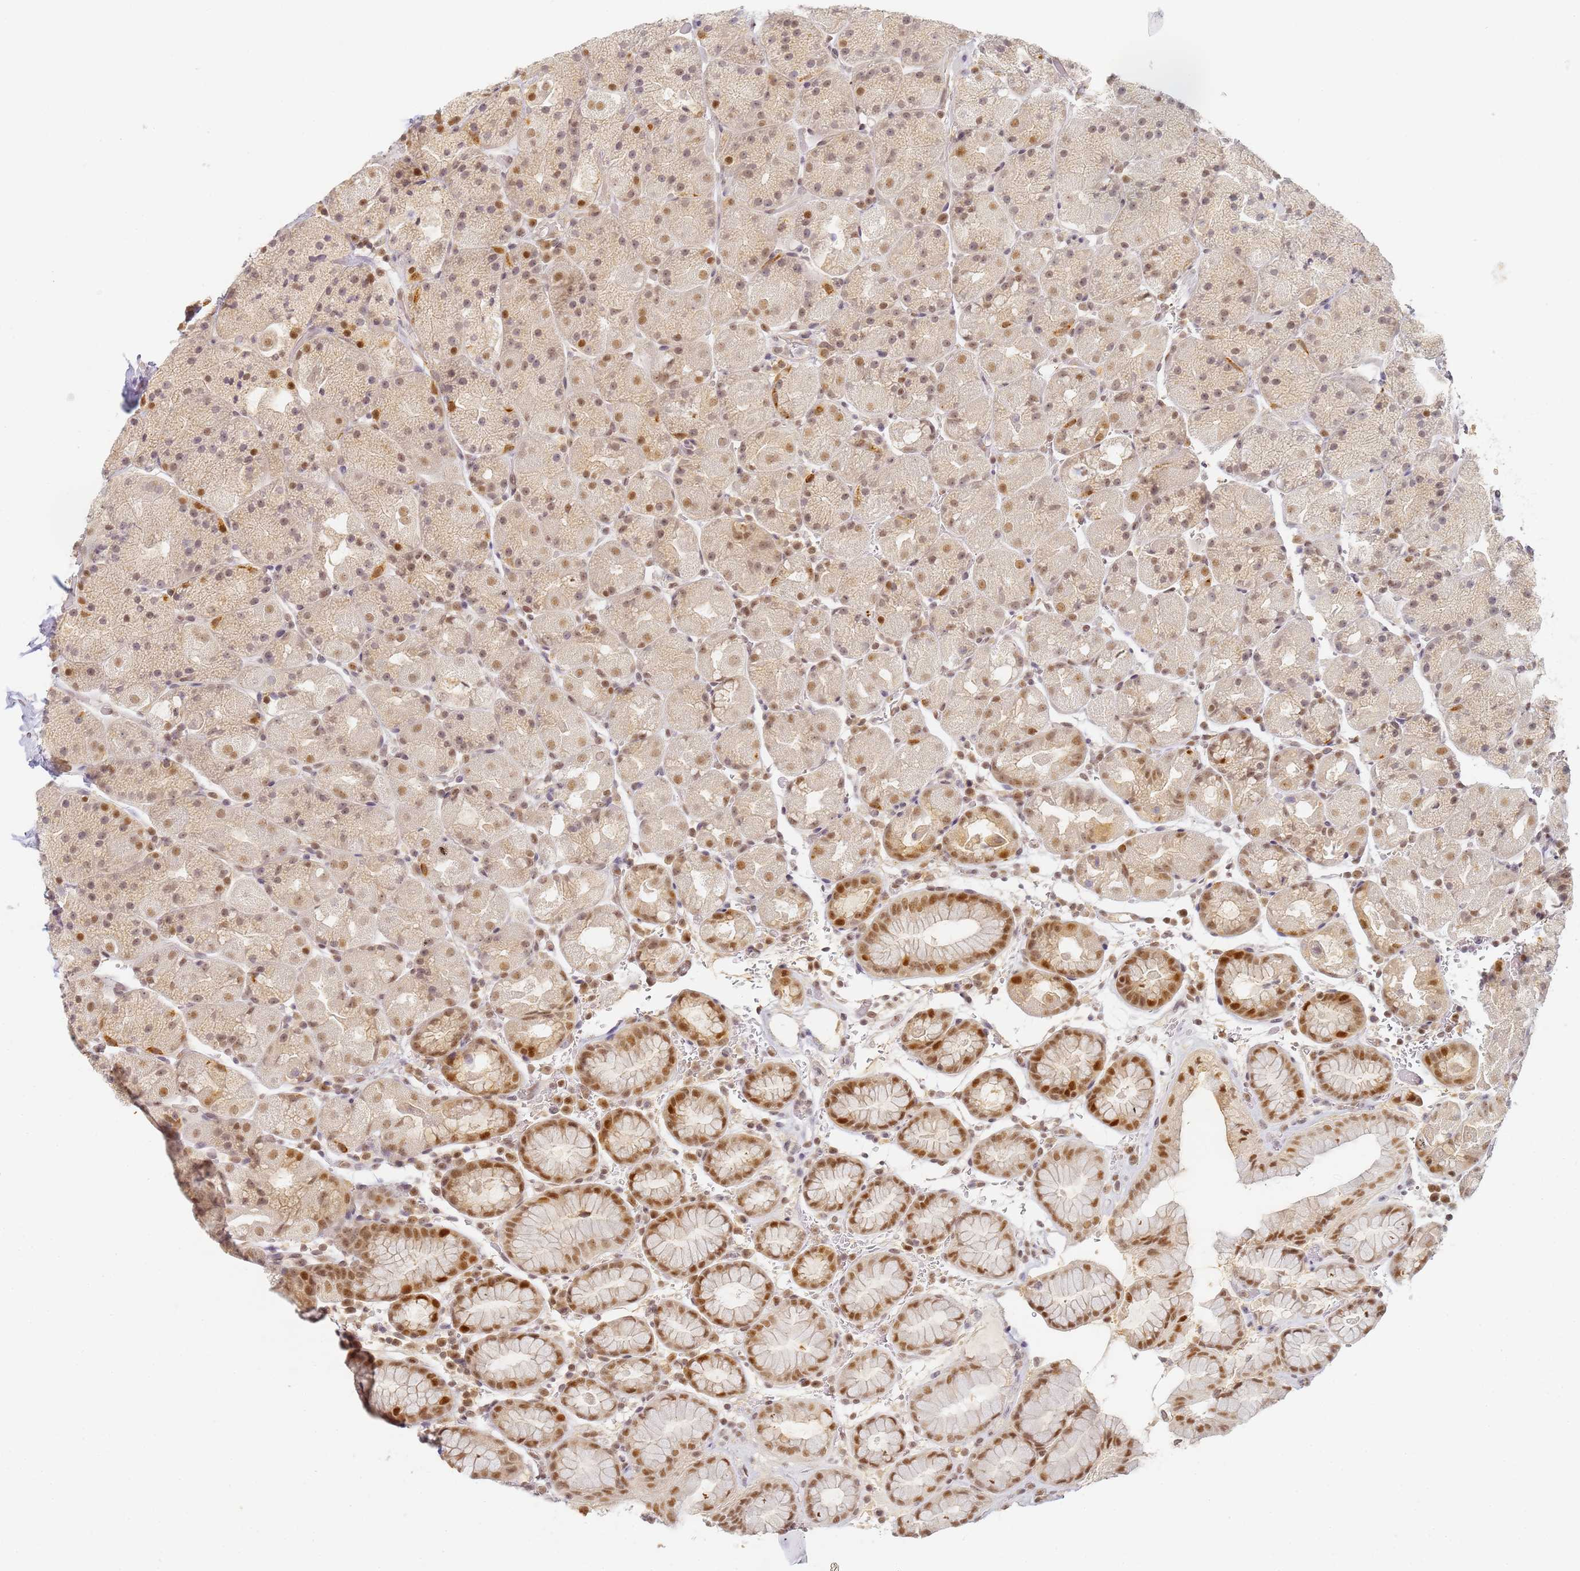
{"staining": {"intensity": "moderate", "quantity": ">75%", "location": "nuclear"}, "tissue": "stomach", "cell_type": "Glandular cells", "image_type": "normal", "snomed": [{"axis": "morphology", "description": "Normal tissue, NOS"}, {"axis": "topography", "description": "Stomach, upper"}, {"axis": "topography", "description": "Stomach, lower"}], "caption": "Human stomach stained with a brown dye shows moderate nuclear positive staining in approximately >75% of glandular cells.", "gene": "HMCES", "patient": {"sex": "male", "age": 67}}